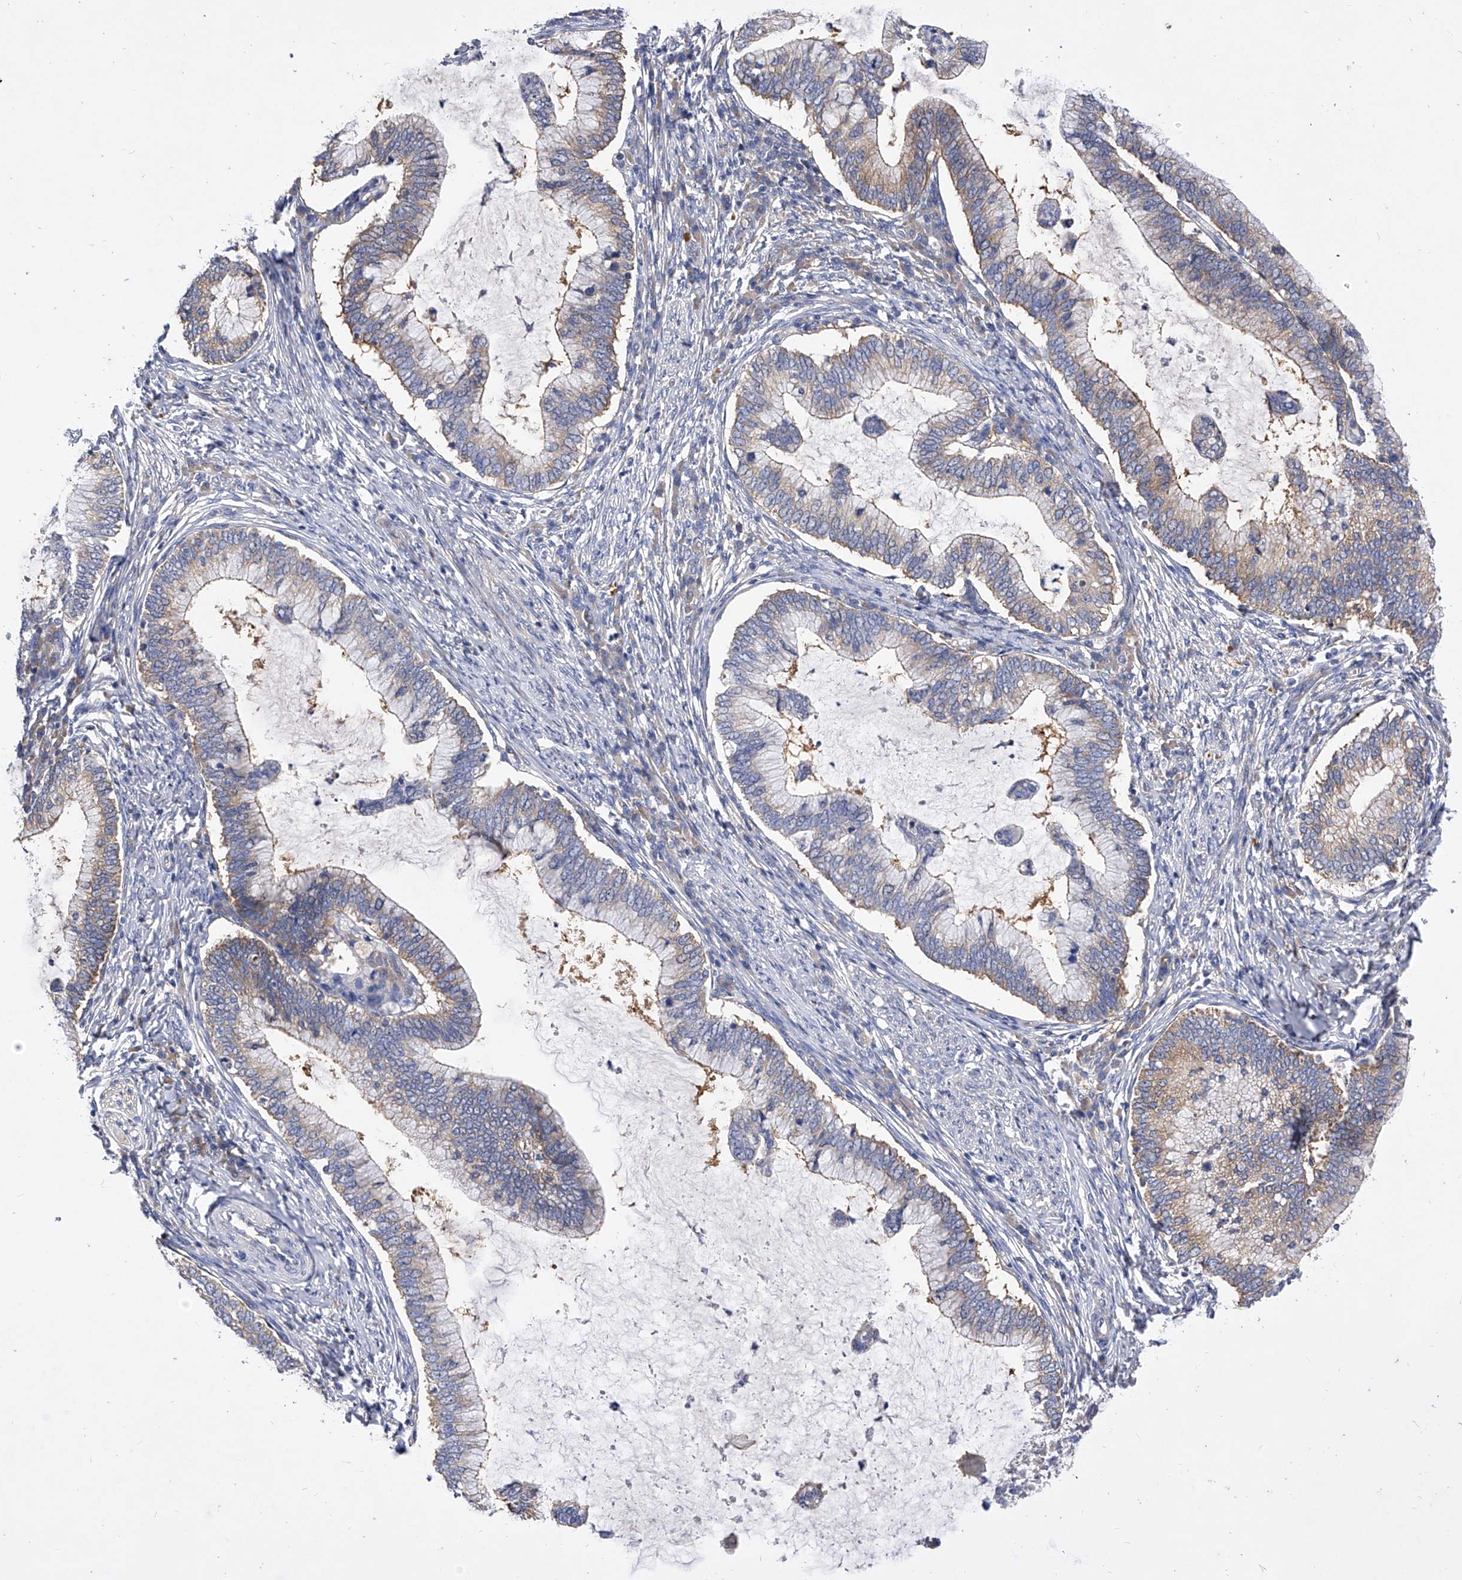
{"staining": {"intensity": "weak", "quantity": "25%-75%", "location": "cytoplasmic/membranous"}, "tissue": "cervical cancer", "cell_type": "Tumor cells", "image_type": "cancer", "snomed": [{"axis": "morphology", "description": "Adenocarcinoma, NOS"}, {"axis": "topography", "description": "Cervix"}], "caption": "Immunohistochemistry photomicrograph of human cervical cancer (adenocarcinoma) stained for a protein (brown), which demonstrates low levels of weak cytoplasmic/membranous expression in approximately 25%-75% of tumor cells.", "gene": "PPP5C", "patient": {"sex": "female", "age": 36}}